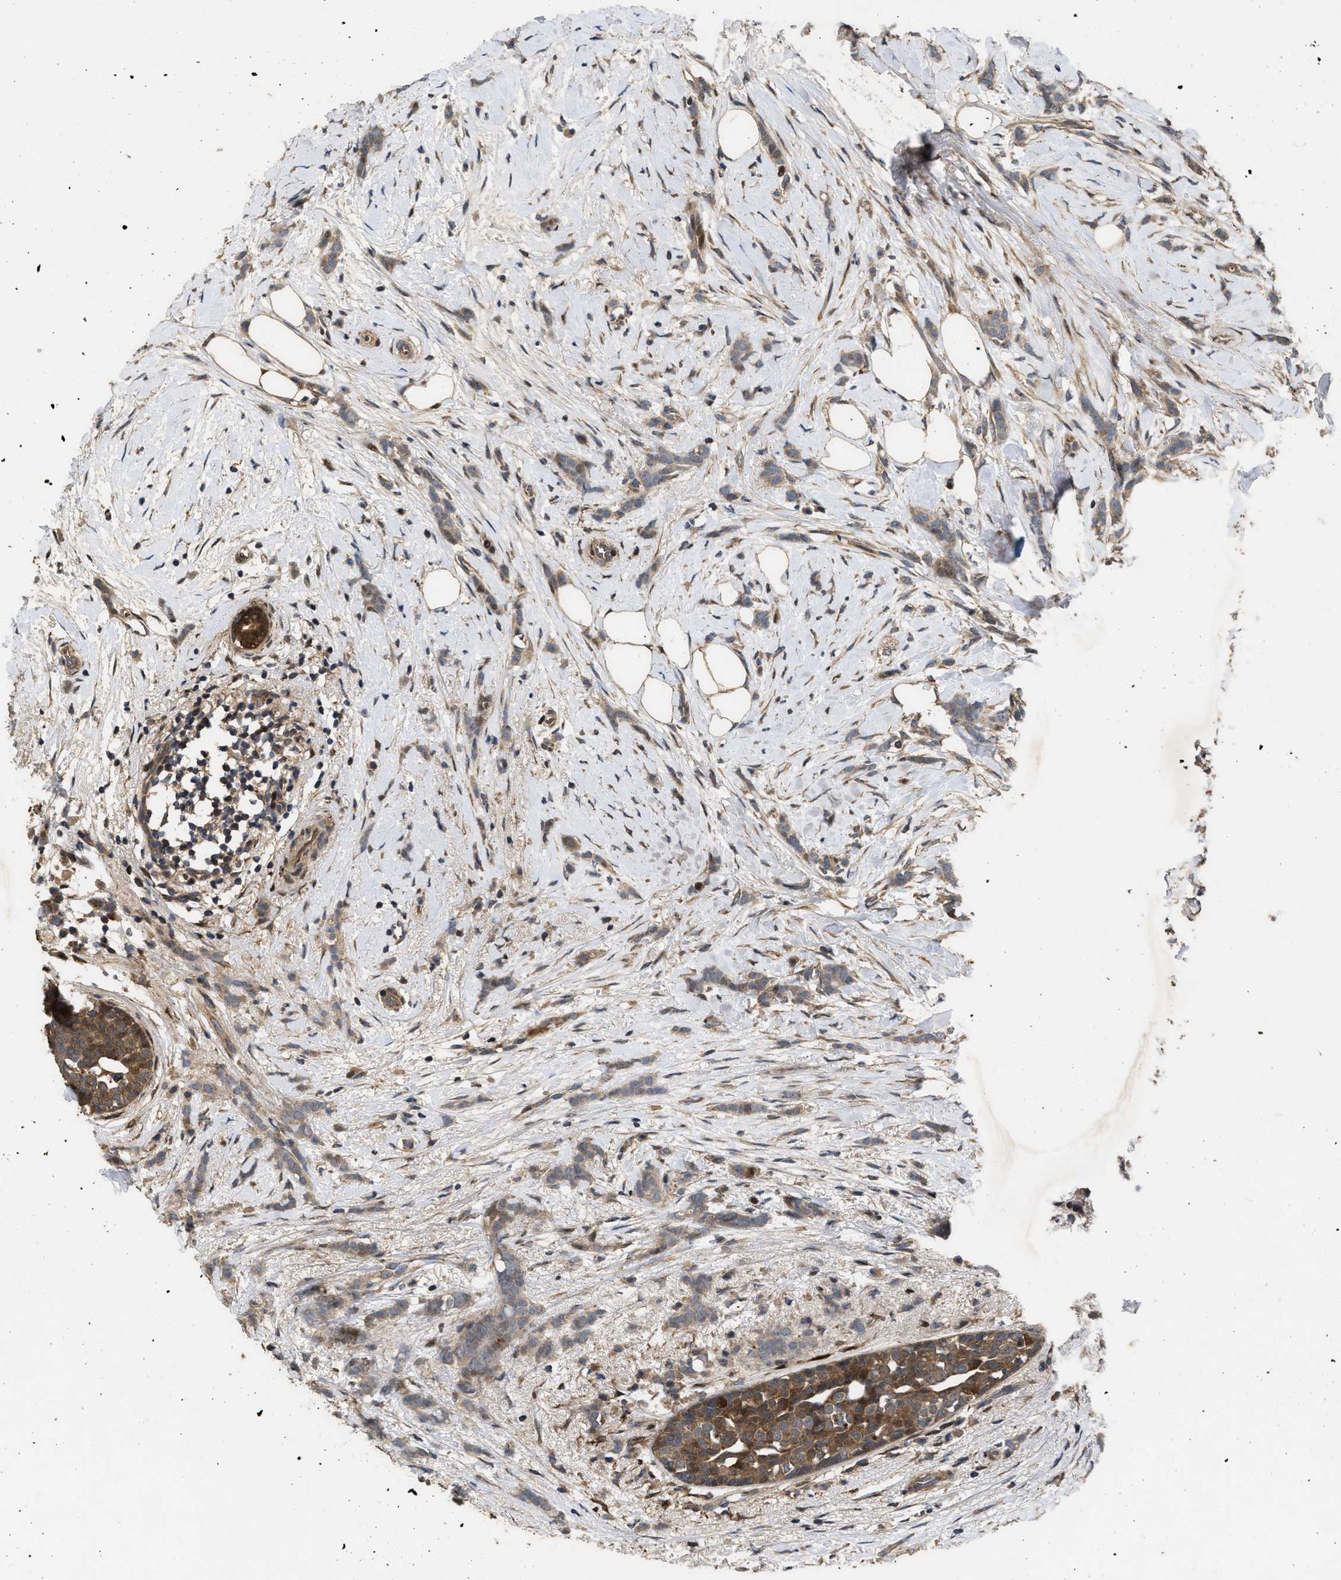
{"staining": {"intensity": "weak", "quantity": ">75%", "location": "cytoplasmic/membranous"}, "tissue": "breast cancer", "cell_type": "Tumor cells", "image_type": "cancer", "snomed": [{"axis": "morphology", "description": "Lobular carcinoma, in situ"}, {"axis": "morphology", "description": "Lobular carcinoma"}, {"axis": "topography", "description": "Breast"}], "caption": "This photomicrograph demonstrates immunohistochemistry staining of lobular carcinoma in situ (breast), with low weak cytoplasmic/membranous staining in about >75% of tumor cells.", "gene": "CBR3", "patient": {"sex": "female", "age": 41}}